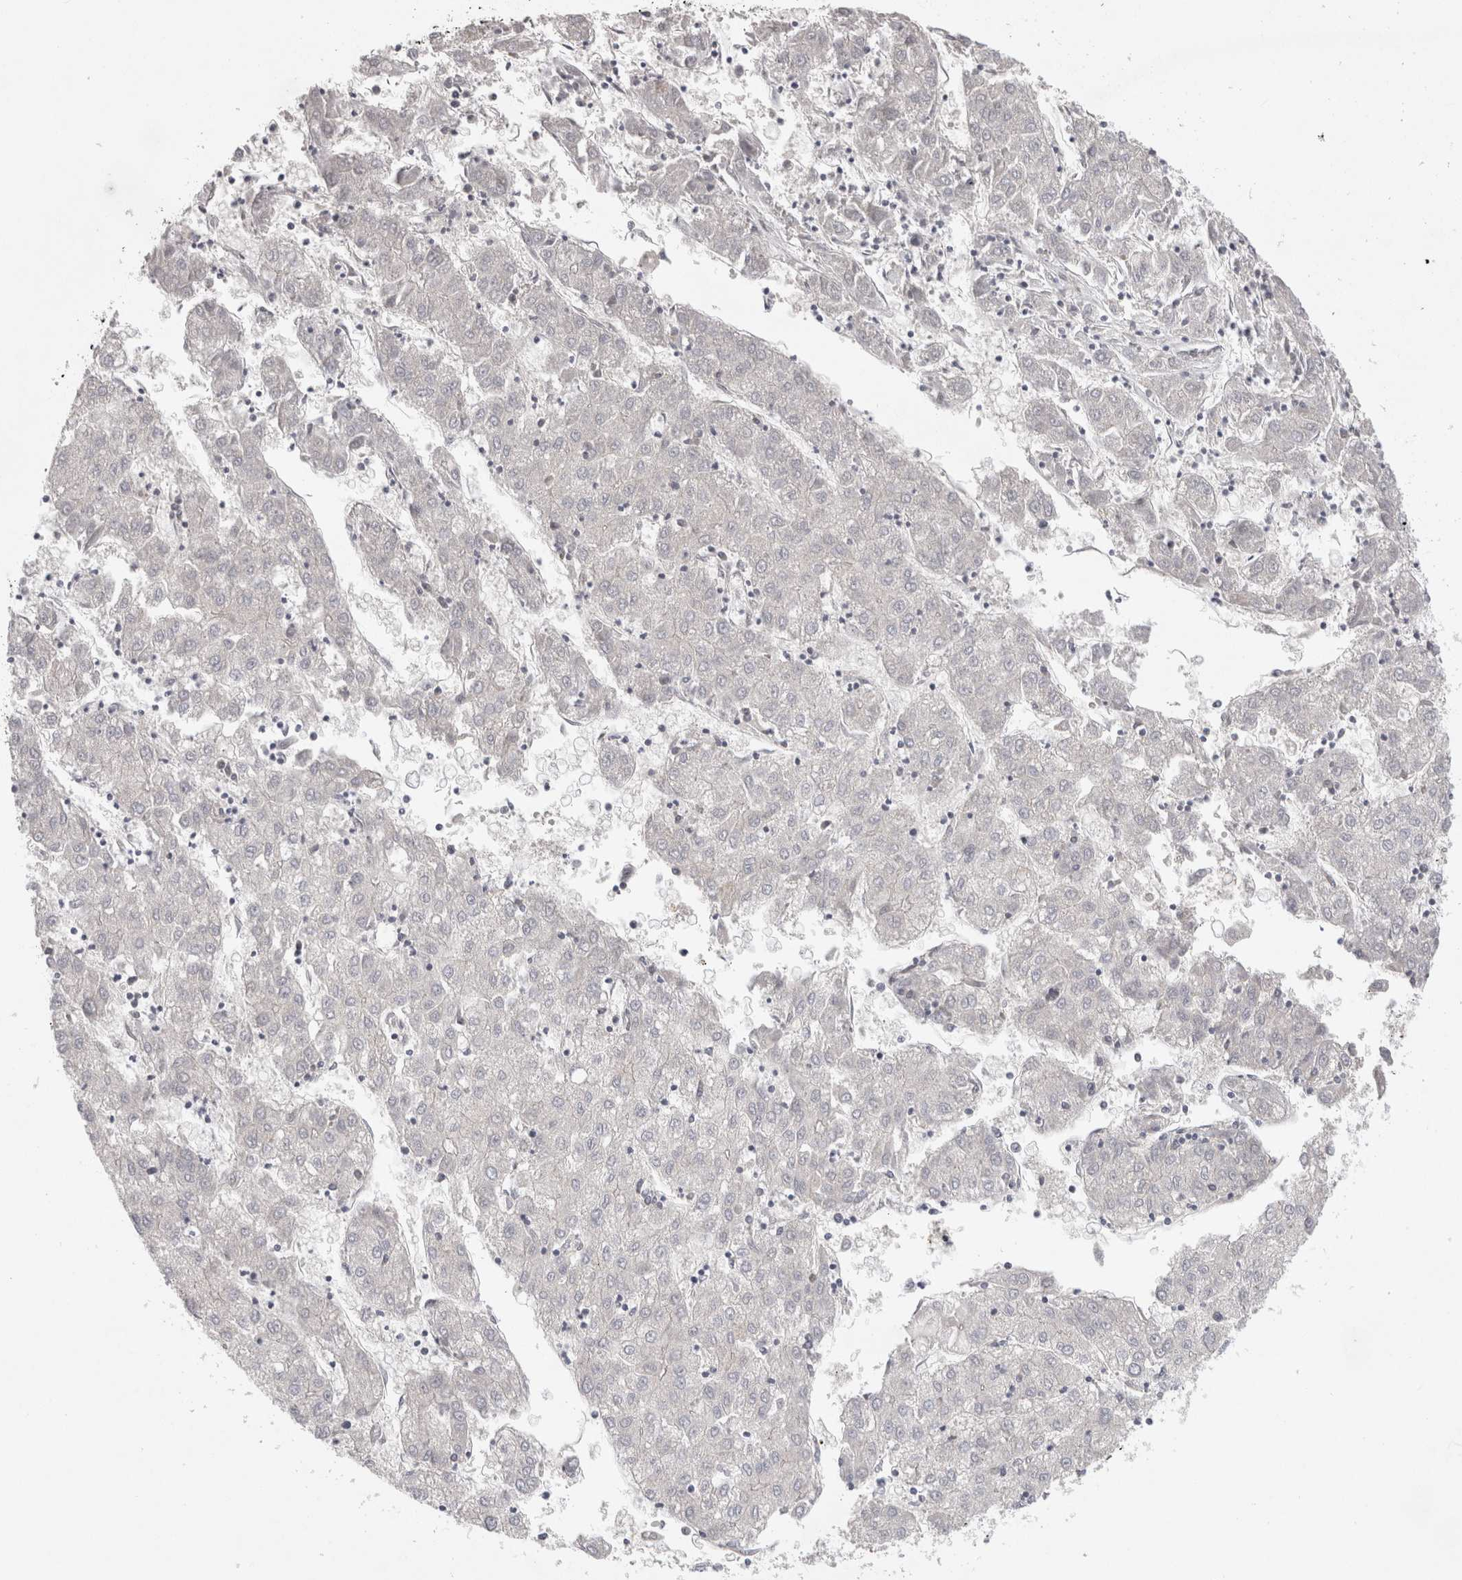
{"staining": {"intensity": "negative", "quantity": "none", "location": "none"}, "tissue": "liver cancer", "cell_type": "Tumor cells", "image_type": "cancer", "snomed": [{"axis": "morphology", "description": "Carcinoma, Hepatocellular, NOS"}, {"axis": "topography", "description": "Liver"}], "caption": "The photomicrograph exhibits no staining of tumor cells in liver hepatocellular carcinoma. Nuclei are stained in blue.", "gene": "BZW2", "patient": {"sex": "male", "age": 72}}